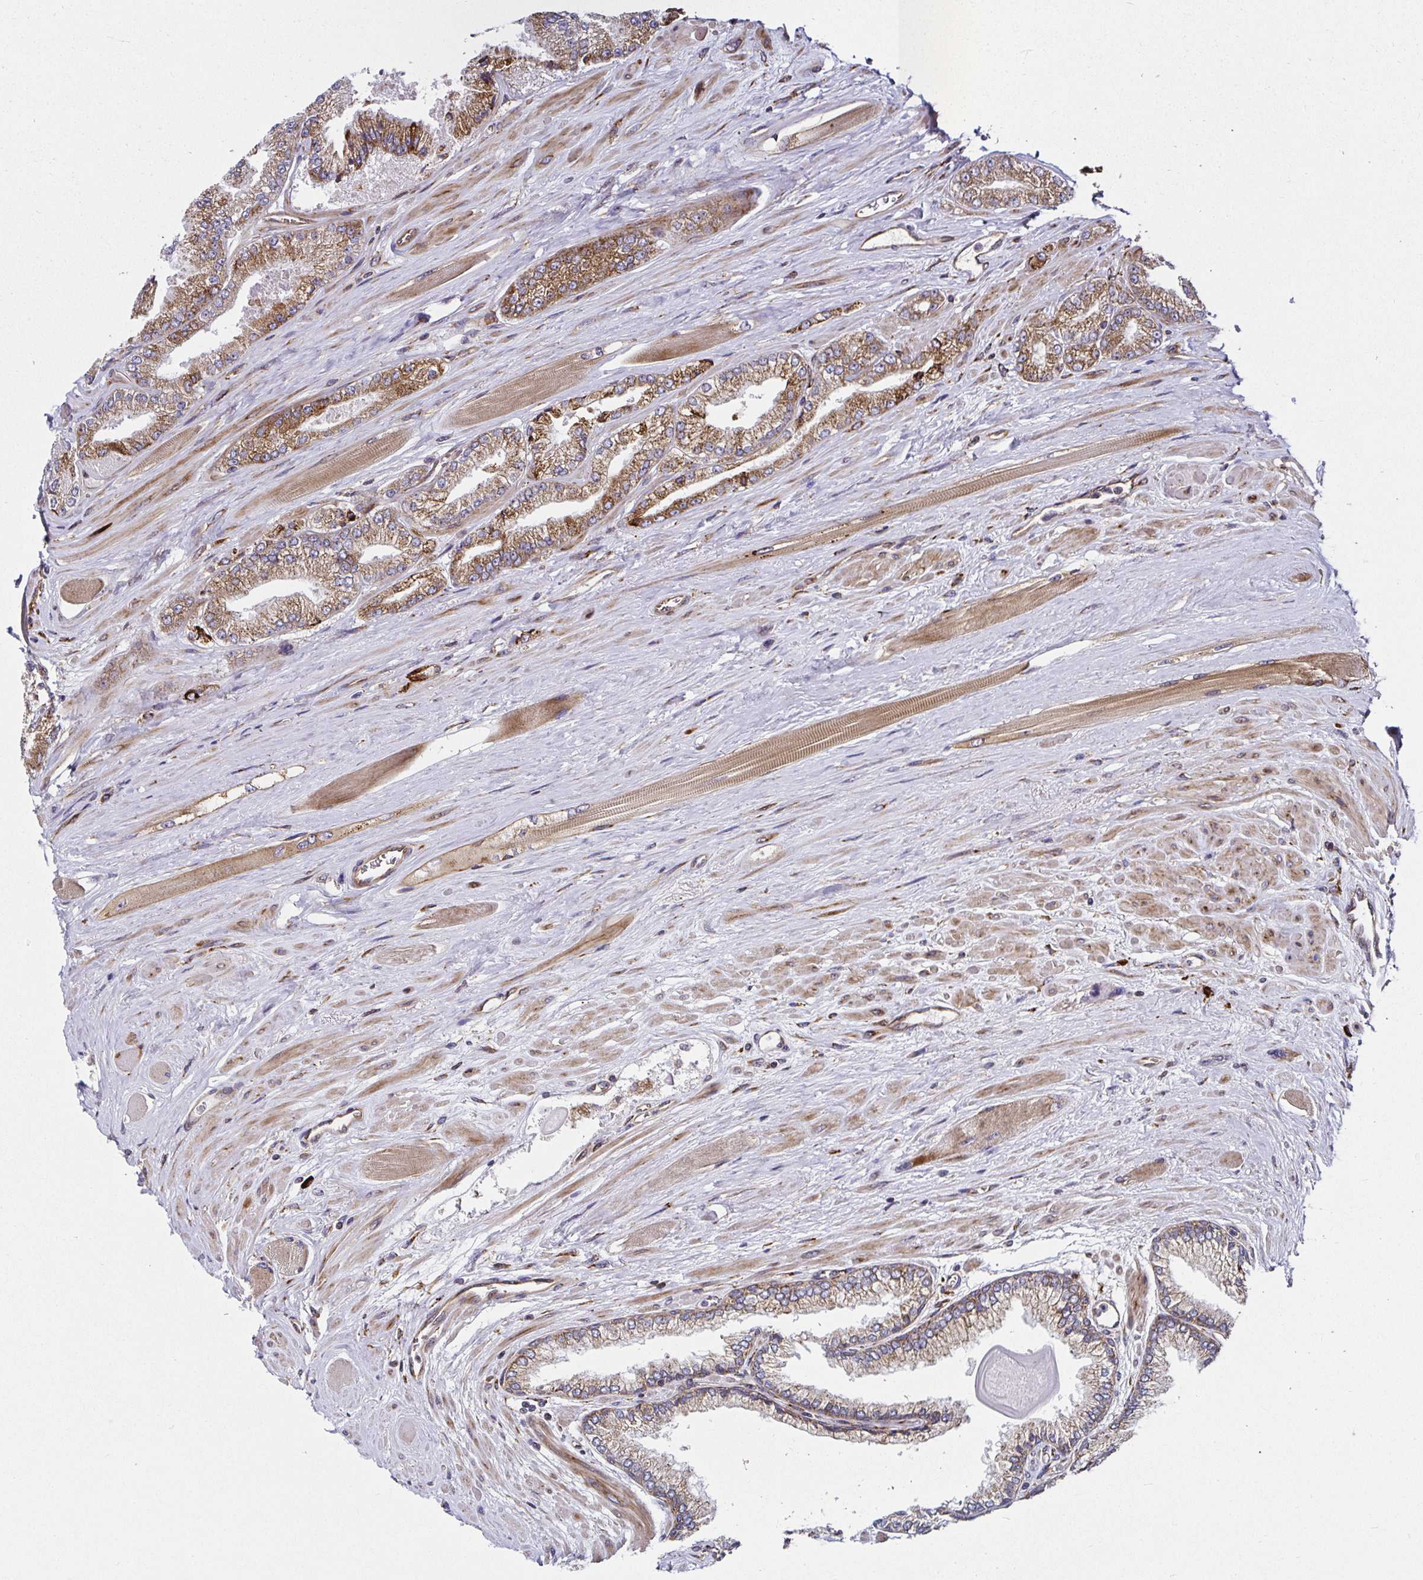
{"staining": {"intensity": "moderate", "quantity": ">75%", "location": "cytoplasmic/membranous"}, "tissue": "prostate cancer", "cell_type": "Tumor cells", "image_type": "cancer", "snomed": [{"axis": "morphology", "description": "Adenocarcinoma, Low grade"}, {"axis": "topography", "description": "Prostate"}], "caption": "This is a micrograph of IHC staining of low-grade adenocarcinoma (prostate), which shows moderate expression in the cytoplasmic/membranous of tumor cells.", "gene": "SMYD3", "patient": {"sex": "male", "age": 67}}